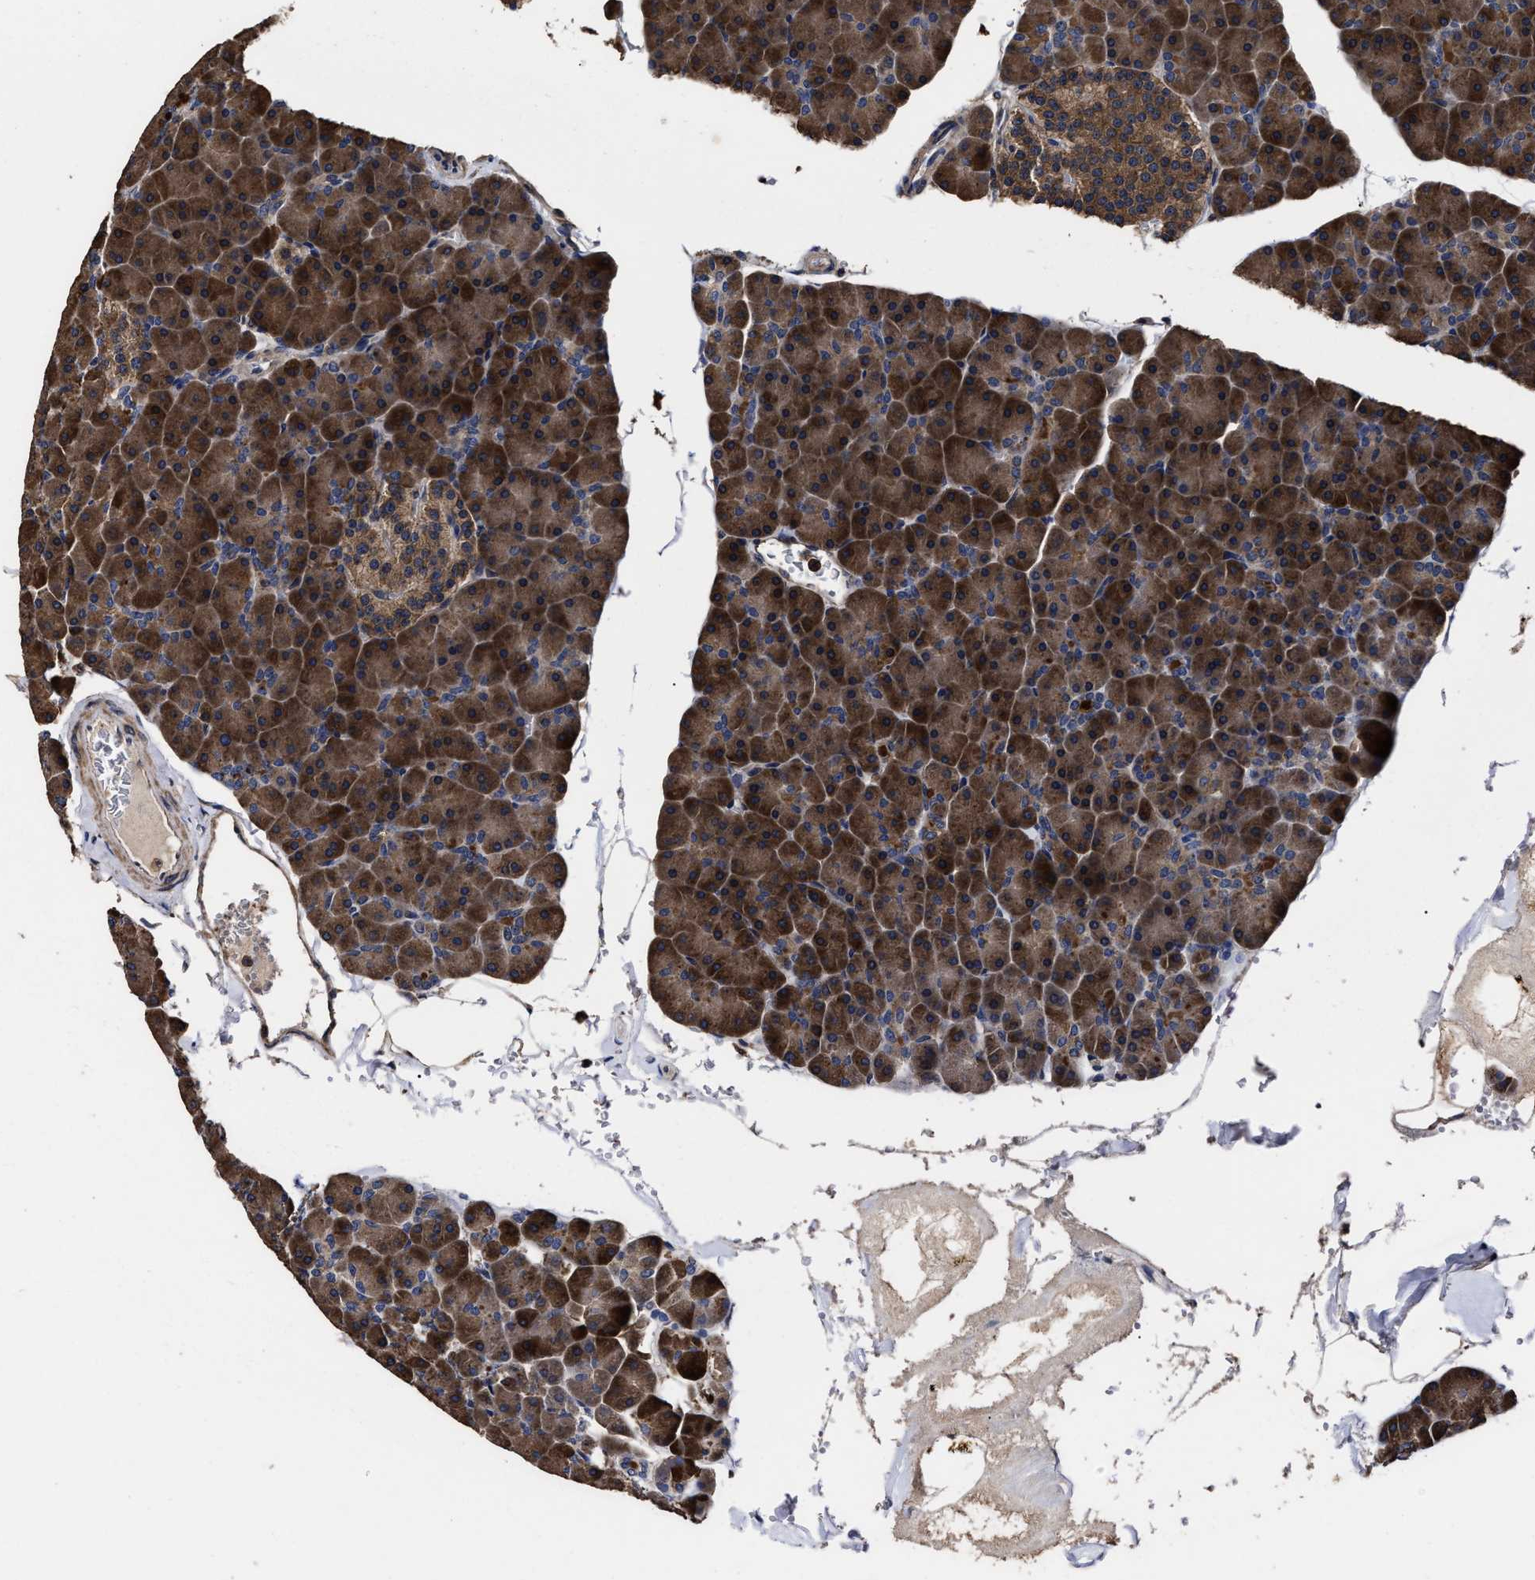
{"staining": {"intensity": "strong", "quantity": ">75%", "location": "cytoplasmic/membranous"}, "tissue": "pancreas", "cell_type": "Exocrine glandular cells", "image_type": "normal", "snomed": [{"axis": "morphology", "description": "Normal tissue, NOS"}, {"axis": "topography", "description": "Pancreas"}], "caption": "DAB (3,3'-diaminobenzidine) immunohistochemical staining of benign human pancreas demonstrates strong cytoplasmic/membranous protein positivity in about >75% of exocrine glandular cells. (Brightfield microscopy of DAB IHC at high magnification).", "gene": "AVEN", "patient": {"sex": "male", "age": 35}}